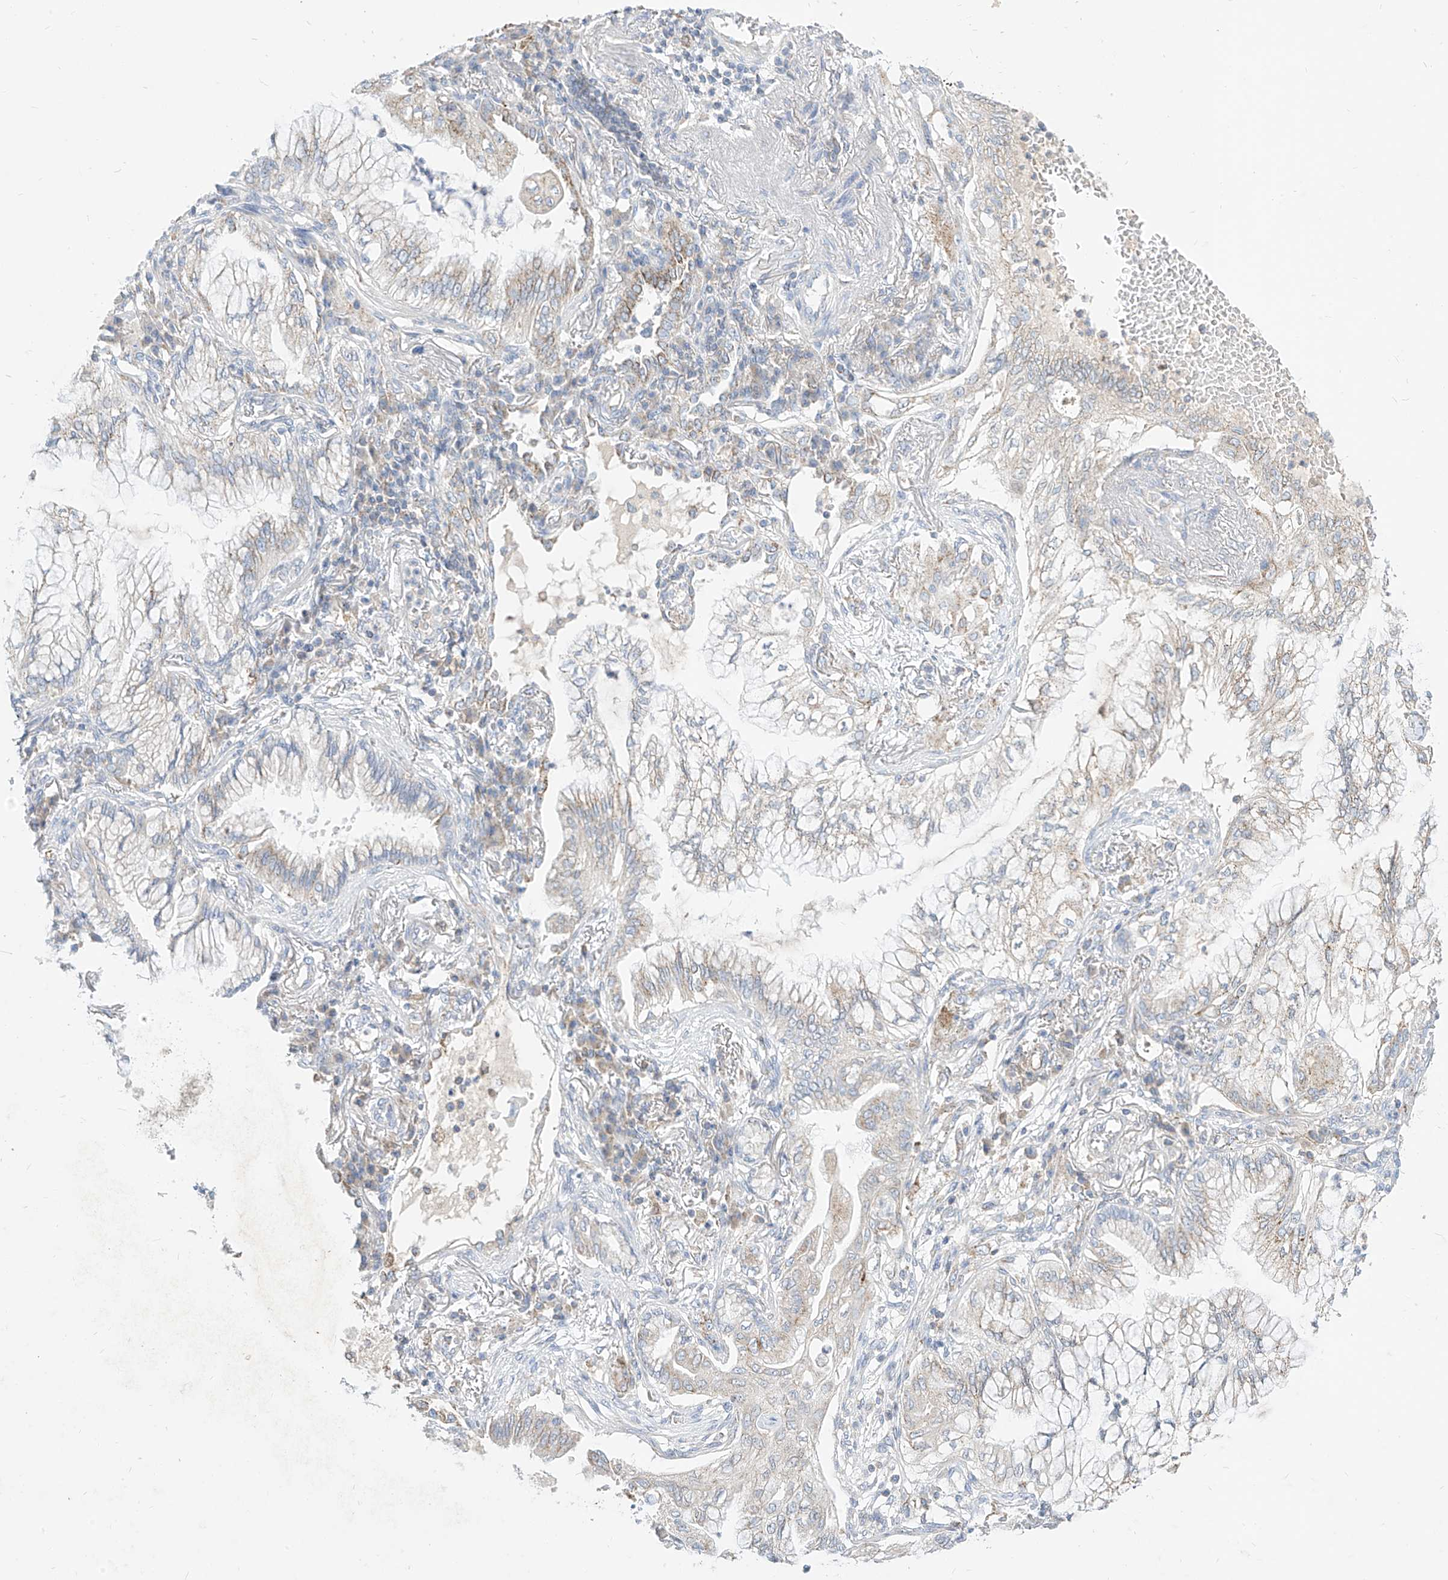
{"staining": {"intensity": "negative", "quantity": "none", "location": "none"}, "tissue": "lung cancer", "cell_type": "Tumor cells", "image_type": "cancer", "snomed": [{"axis": "morphology", "description": "Adenocarcinoma, NOS"}, {"axis": "topography", "description": "Lung"}], "caption": "Immunohistochemical staining of human adenocarcinoma (lung) displays no significant staining in tumor cells.", "gene": "RASA2", "patient": {"sex": "female", "age": 70}}